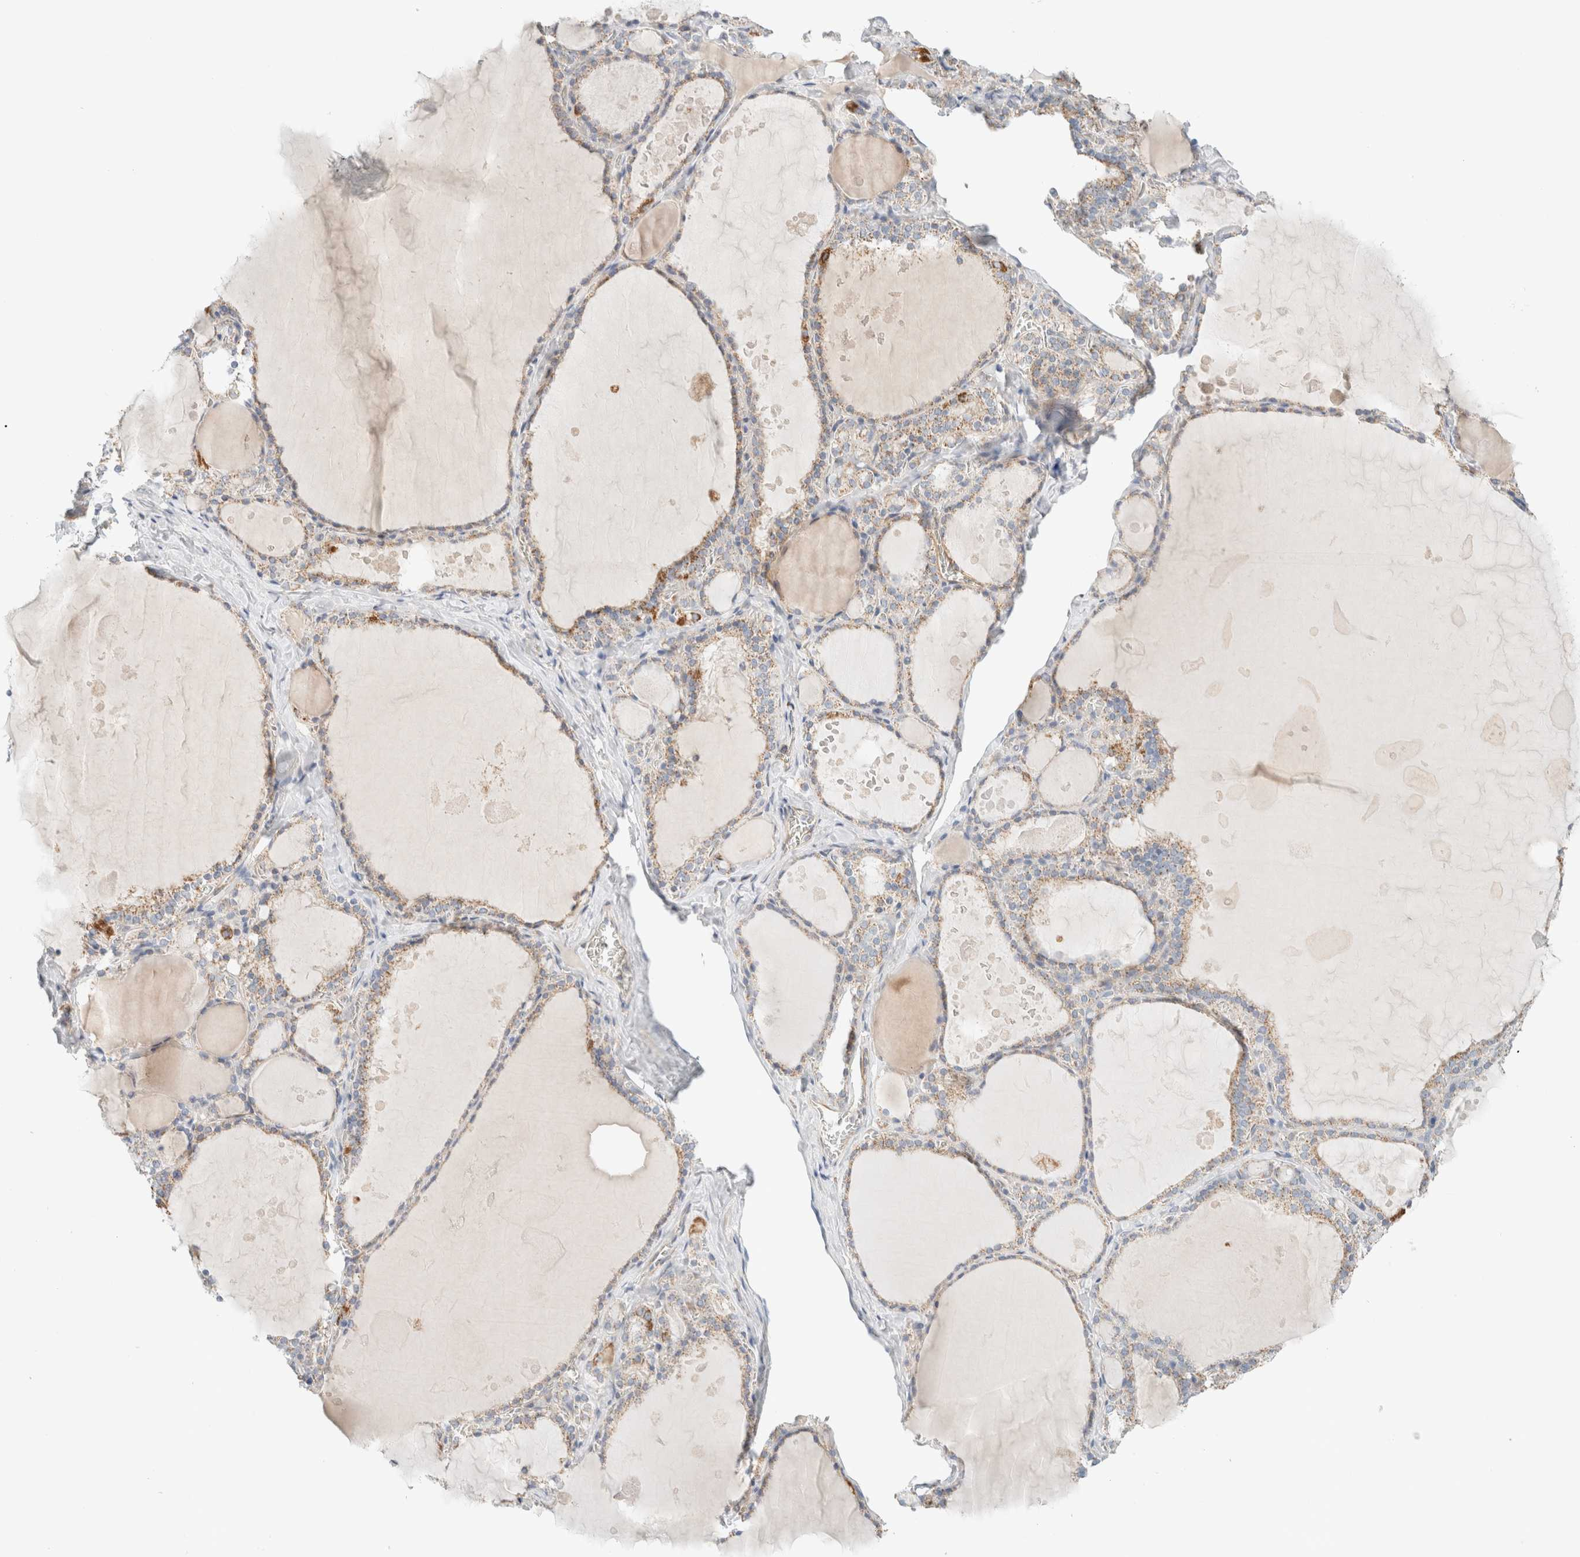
{"staining": {"intensity": "weak", "quantity": ">75%", "location": "cytoplasmic/membranous"}, "tissue": "thyroid gland", "cell_type": "Glandular cells", "image_type": "normal", "snomed": [{"axis": "morphology", "description": "Normal tissue, NOS"}, {"axis": "topography", "description": "Thyroid gland"}], "caption": "A brown stain shows weak cytoplasmic/membranous positivity of a protein in glandular cells of unremarkable thyroid gland.", "gene": "MRM3", "patient": {"sex": "male", "age": 56}}